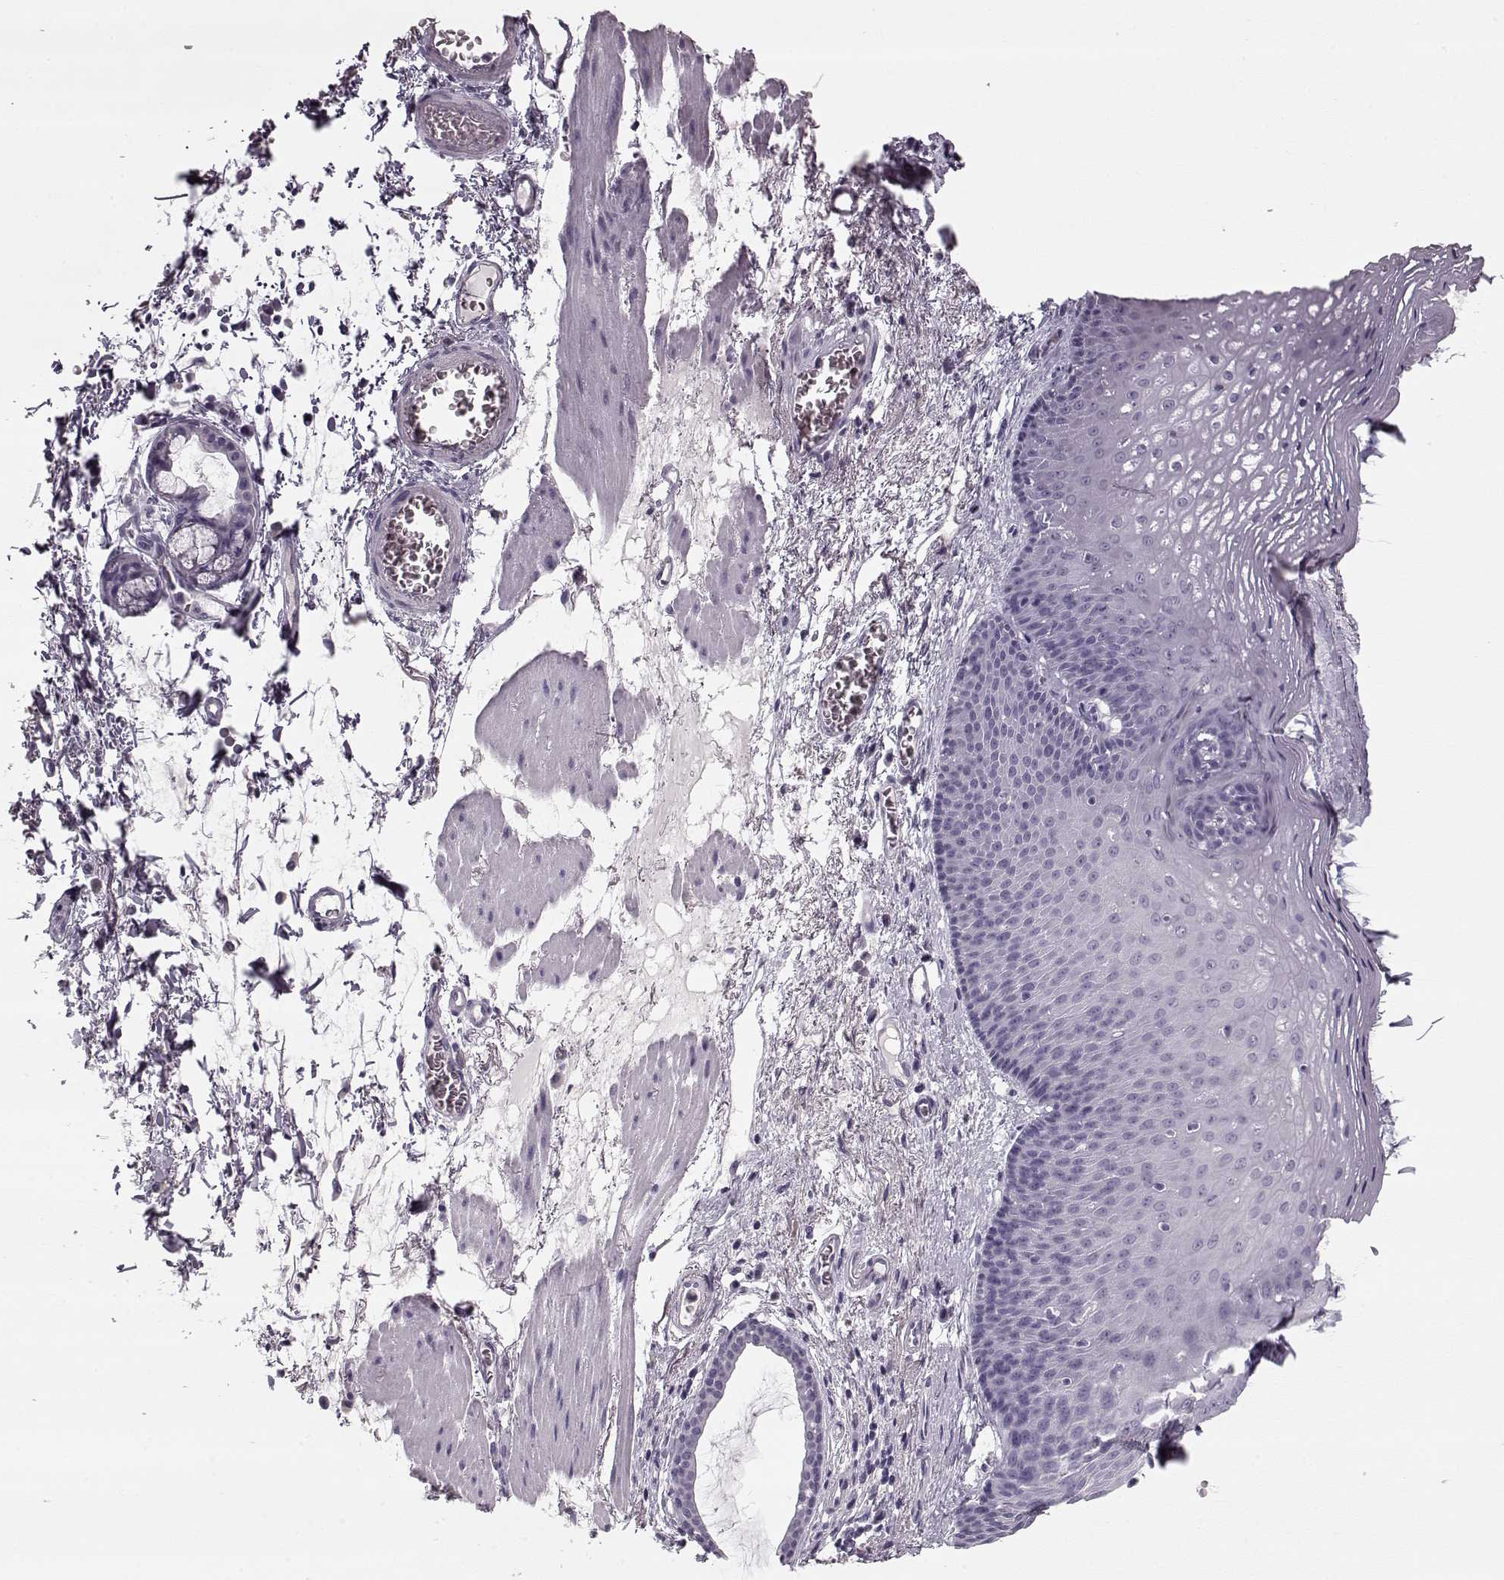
{"staining": {"intensity": "negative", "quantity": "none", "location": "none"}, "tissue": "esophagus", "cell_type": "Squamous epithelial cells", "image_type": "normal", "snomed": [{"axis": "morphology", "description": "Normal tissue, NOS"}, {"axis": "topography", "description": "Esophagus"}], "caption": "Immunohistochemistry of benign human esophagus shows no positivity in squamous epithelial cells.", "gene": "PNMT", "patient": {"sex": "male", "age": 76}}